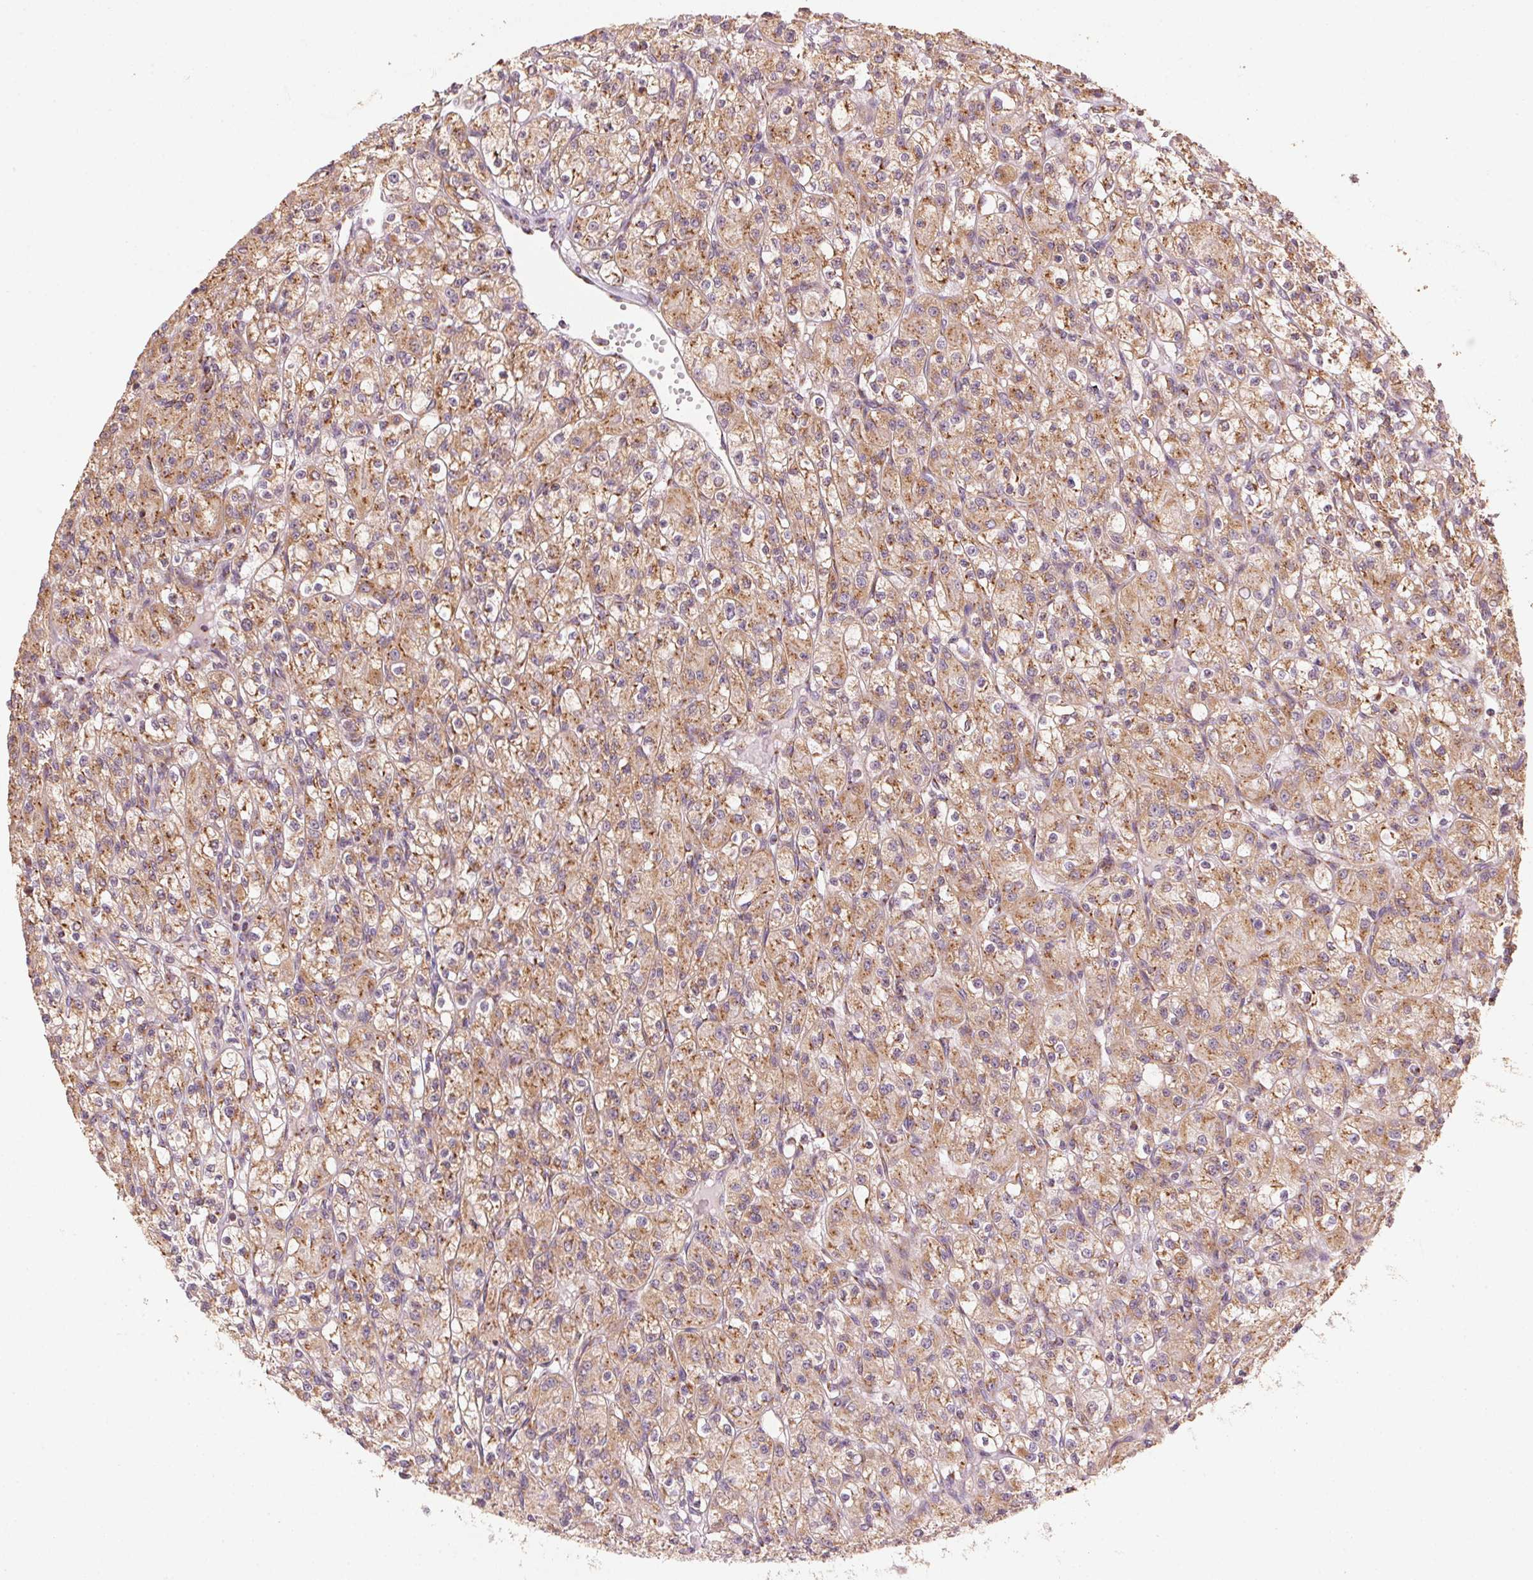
{"staining": {"intensity": "moderate", "quantity": ">75%", "location": "cytoplasmic/membranous"}, "tissue": "renal cancer", "cell_type": "Tumor cells", "image_type": "cancer", "snomed": [{"axis": "morphology", "description": "Adenocarcinoma, NOS"}, {"axis": "topography", "description": "Kidney"}], "caption": "This histopathology image exhibits renal adenocarcinoma stained with immunohistochemistry to label a protein in brown. The cytoplasmic/membranous of tumor cells show moderate positivity for the protein. Nuclei are counter-stained blue.", "gene": "TOMM70", "patient": {"sex": "female", "age": 70}}